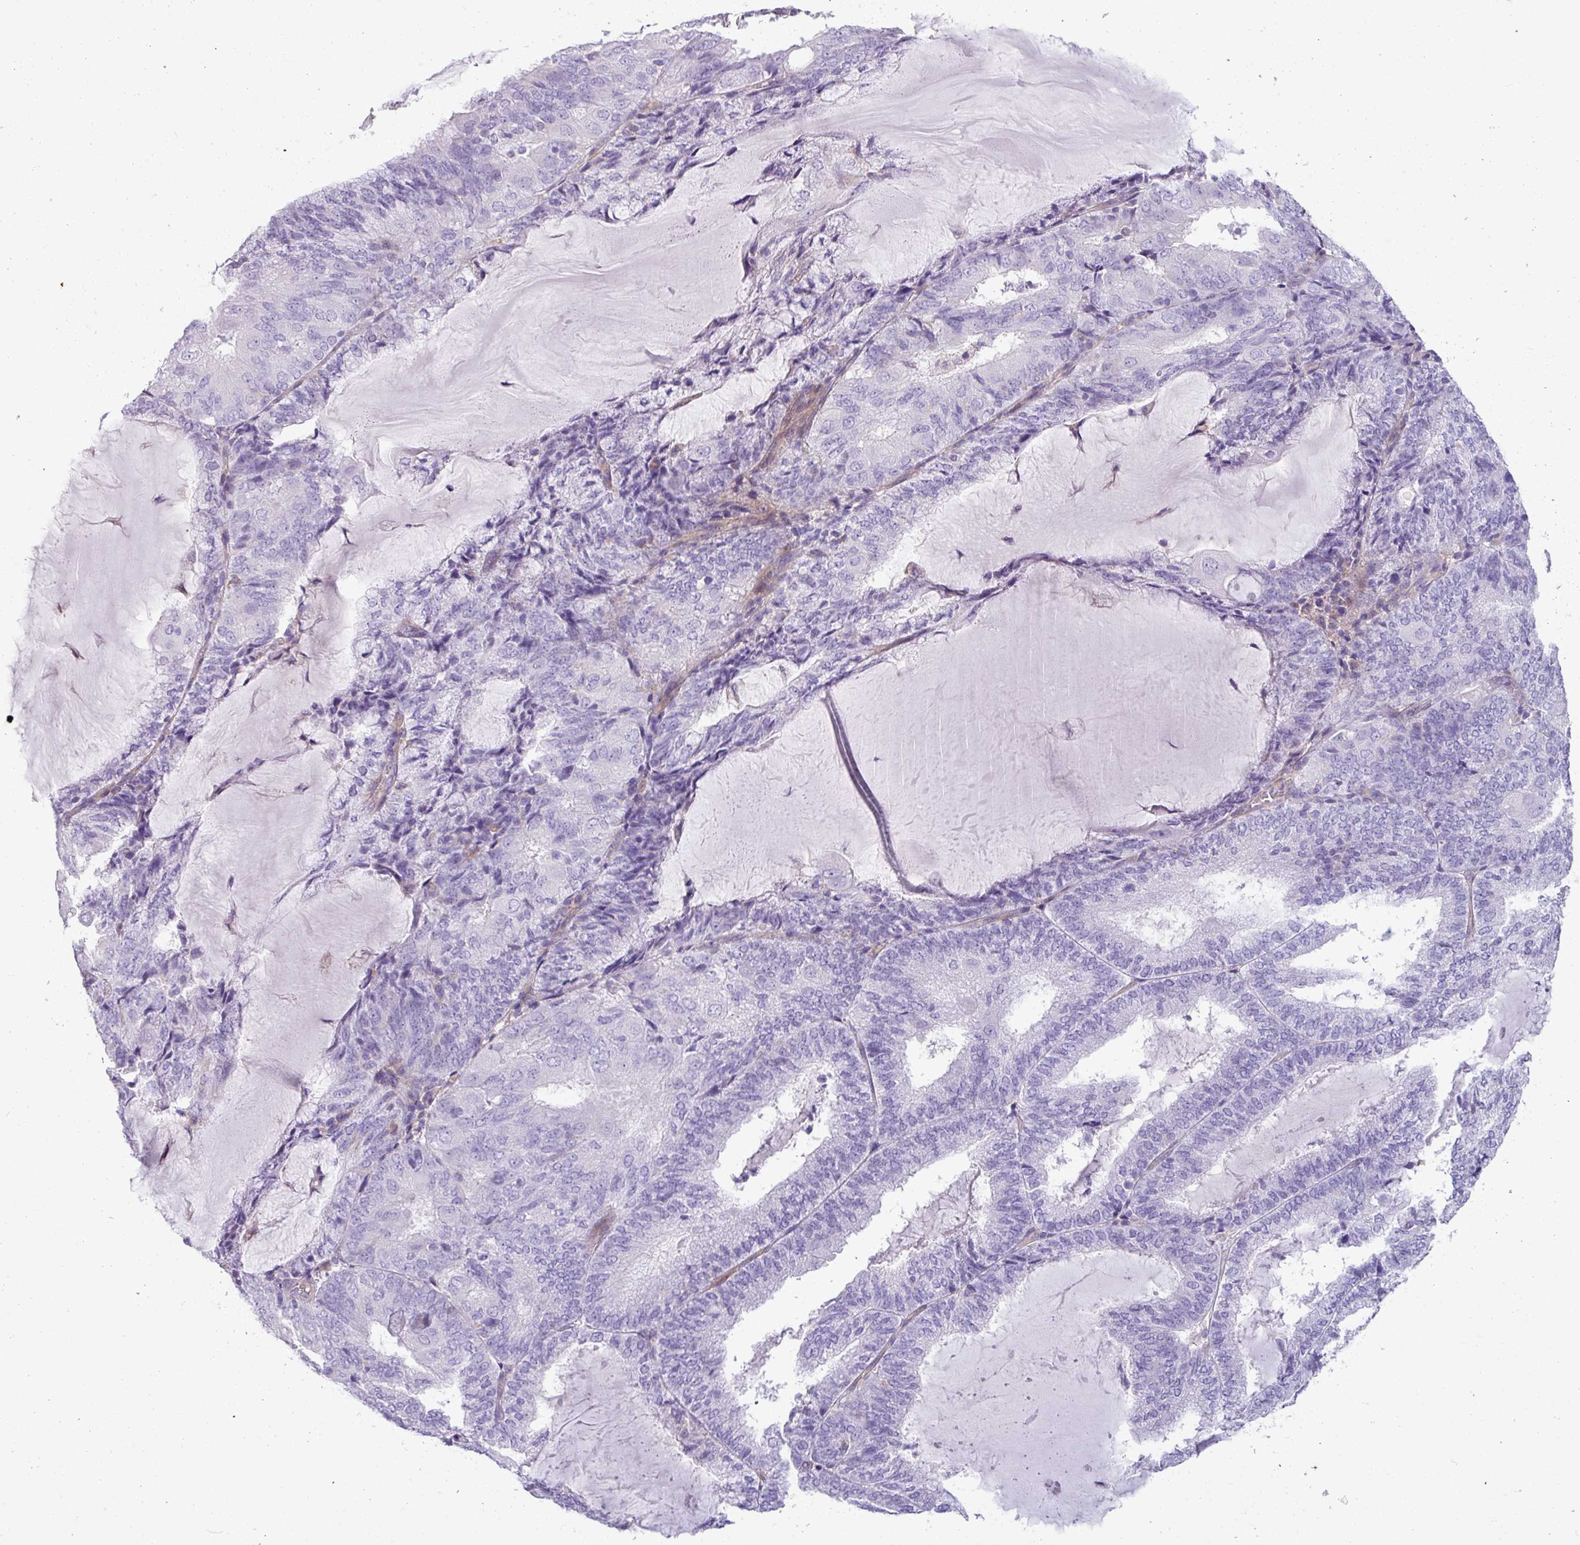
{"staining": {"intensity": "negative", "quantity": "none", "location": "none"}, "tissue": "endometrial cancer", "cell_type": "Tumor cells", "image_type": "cancer", "snomed": [{"axis": "morphology", "description": "Adenocarcinoma, NOS"}, {"axis": "topography", "description": "Endometrium"}], "caption": "Tumor cells show no significant positivity in endometrial cancer (adenocarcinoma).", "gene": "KIRREL3", "patient": {"sex": "female", "age": 81}}